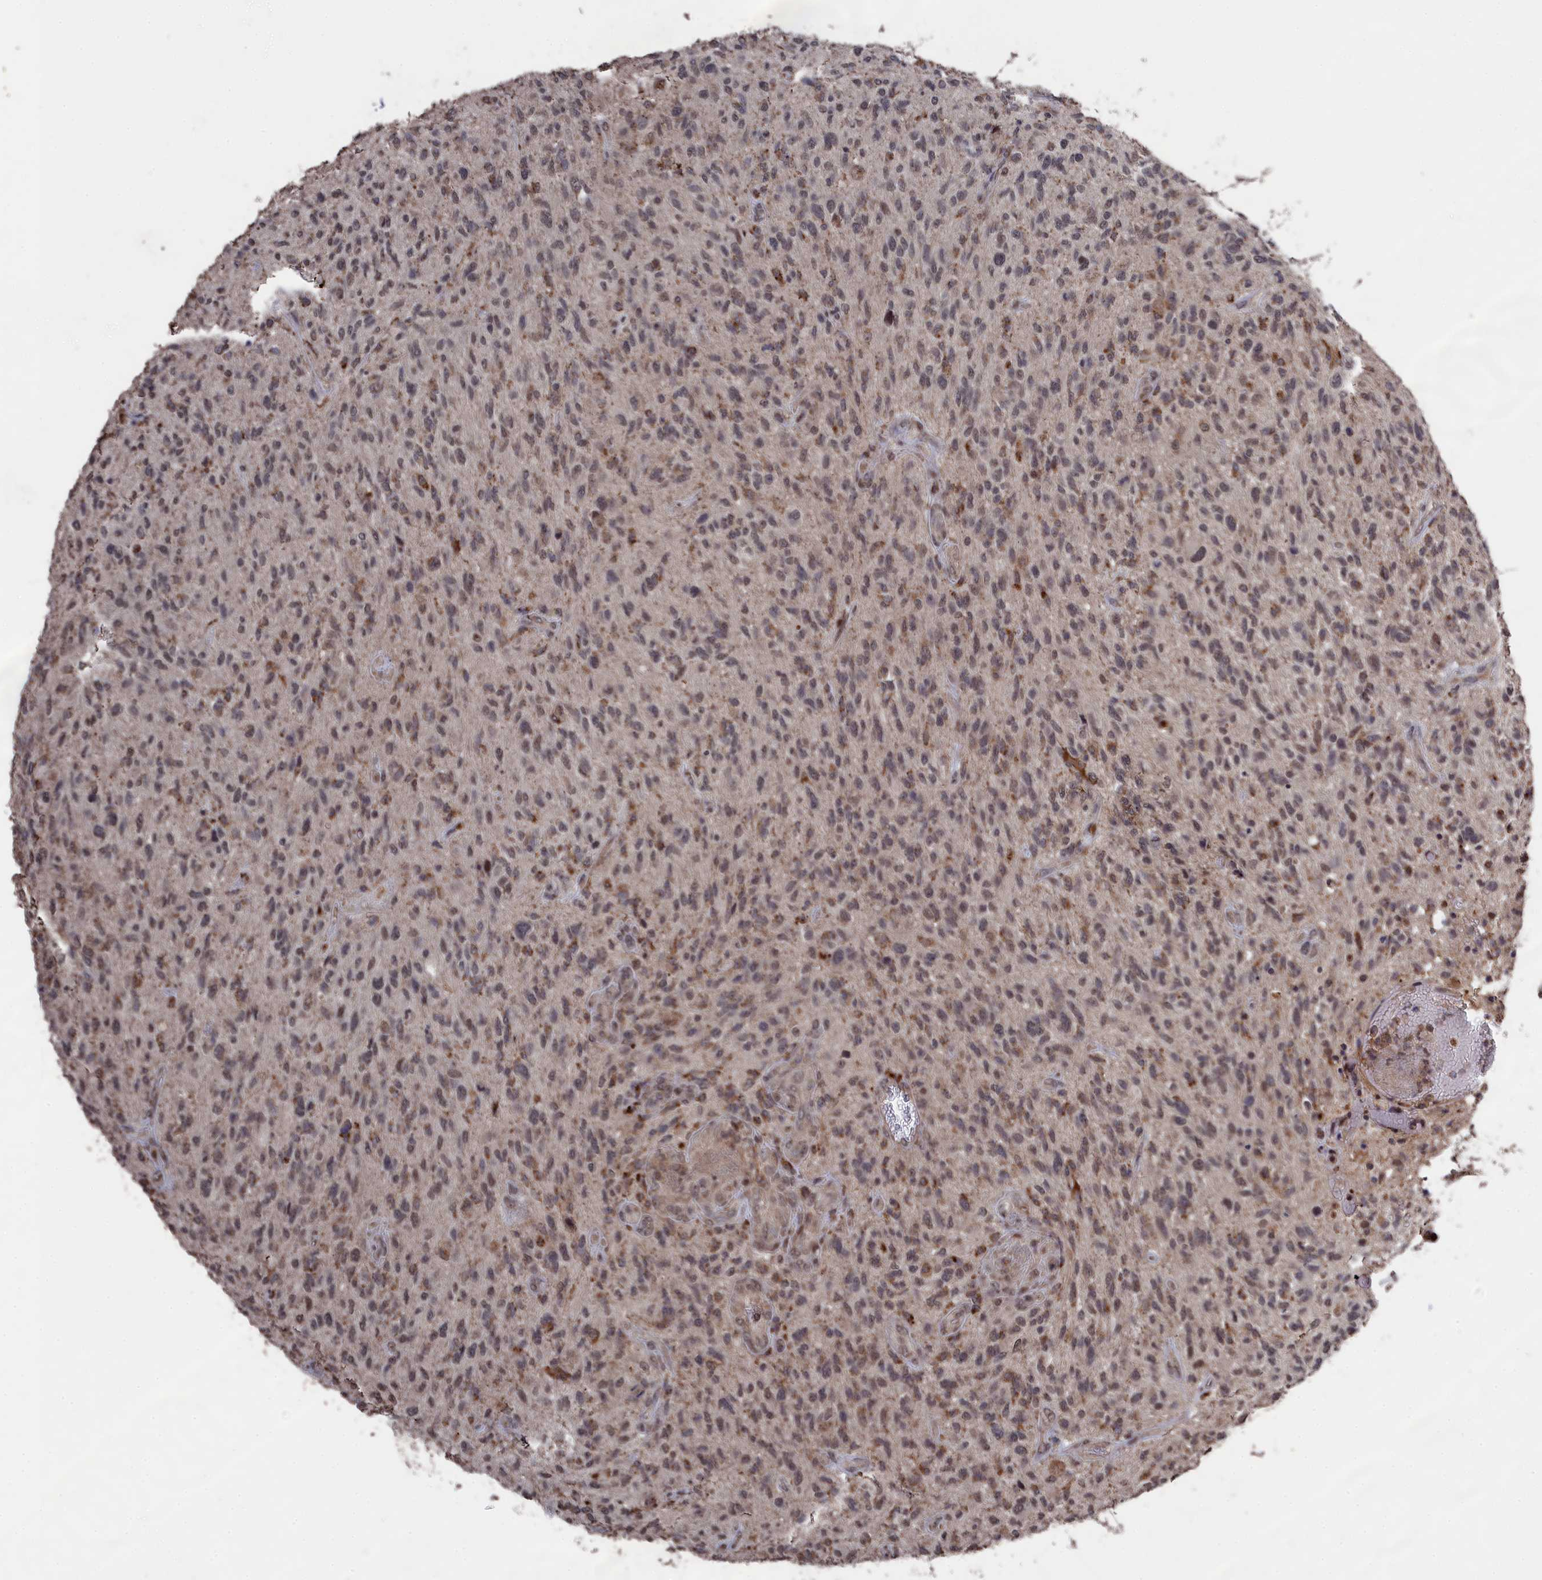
{"staining": {"intensity": "moderate", "quantity": "25%-75%", "location": "cytoplasmic/membranous,nuclear"}, "tissue": "glioma", "cell_type": "Tumor cells", "image_type": "cancer", "snomed": [{"axis": "morphology", "description": "Glioma, malignant, High grade"}, {"axis": "topography", "description": "Brain"}], "caption": "Malignant glioma (high-grade) tissue demonstrates moderate cytoplasmic/membranous and nuclear positivity in about 25%-75% of tumor cells, visualized by immunohistochemistry. The protein of interest is shown in brown color, while the nuclei are stained blue.", "gene": "CEACAM21", "patient": {"sex": "male", "age": 47}}